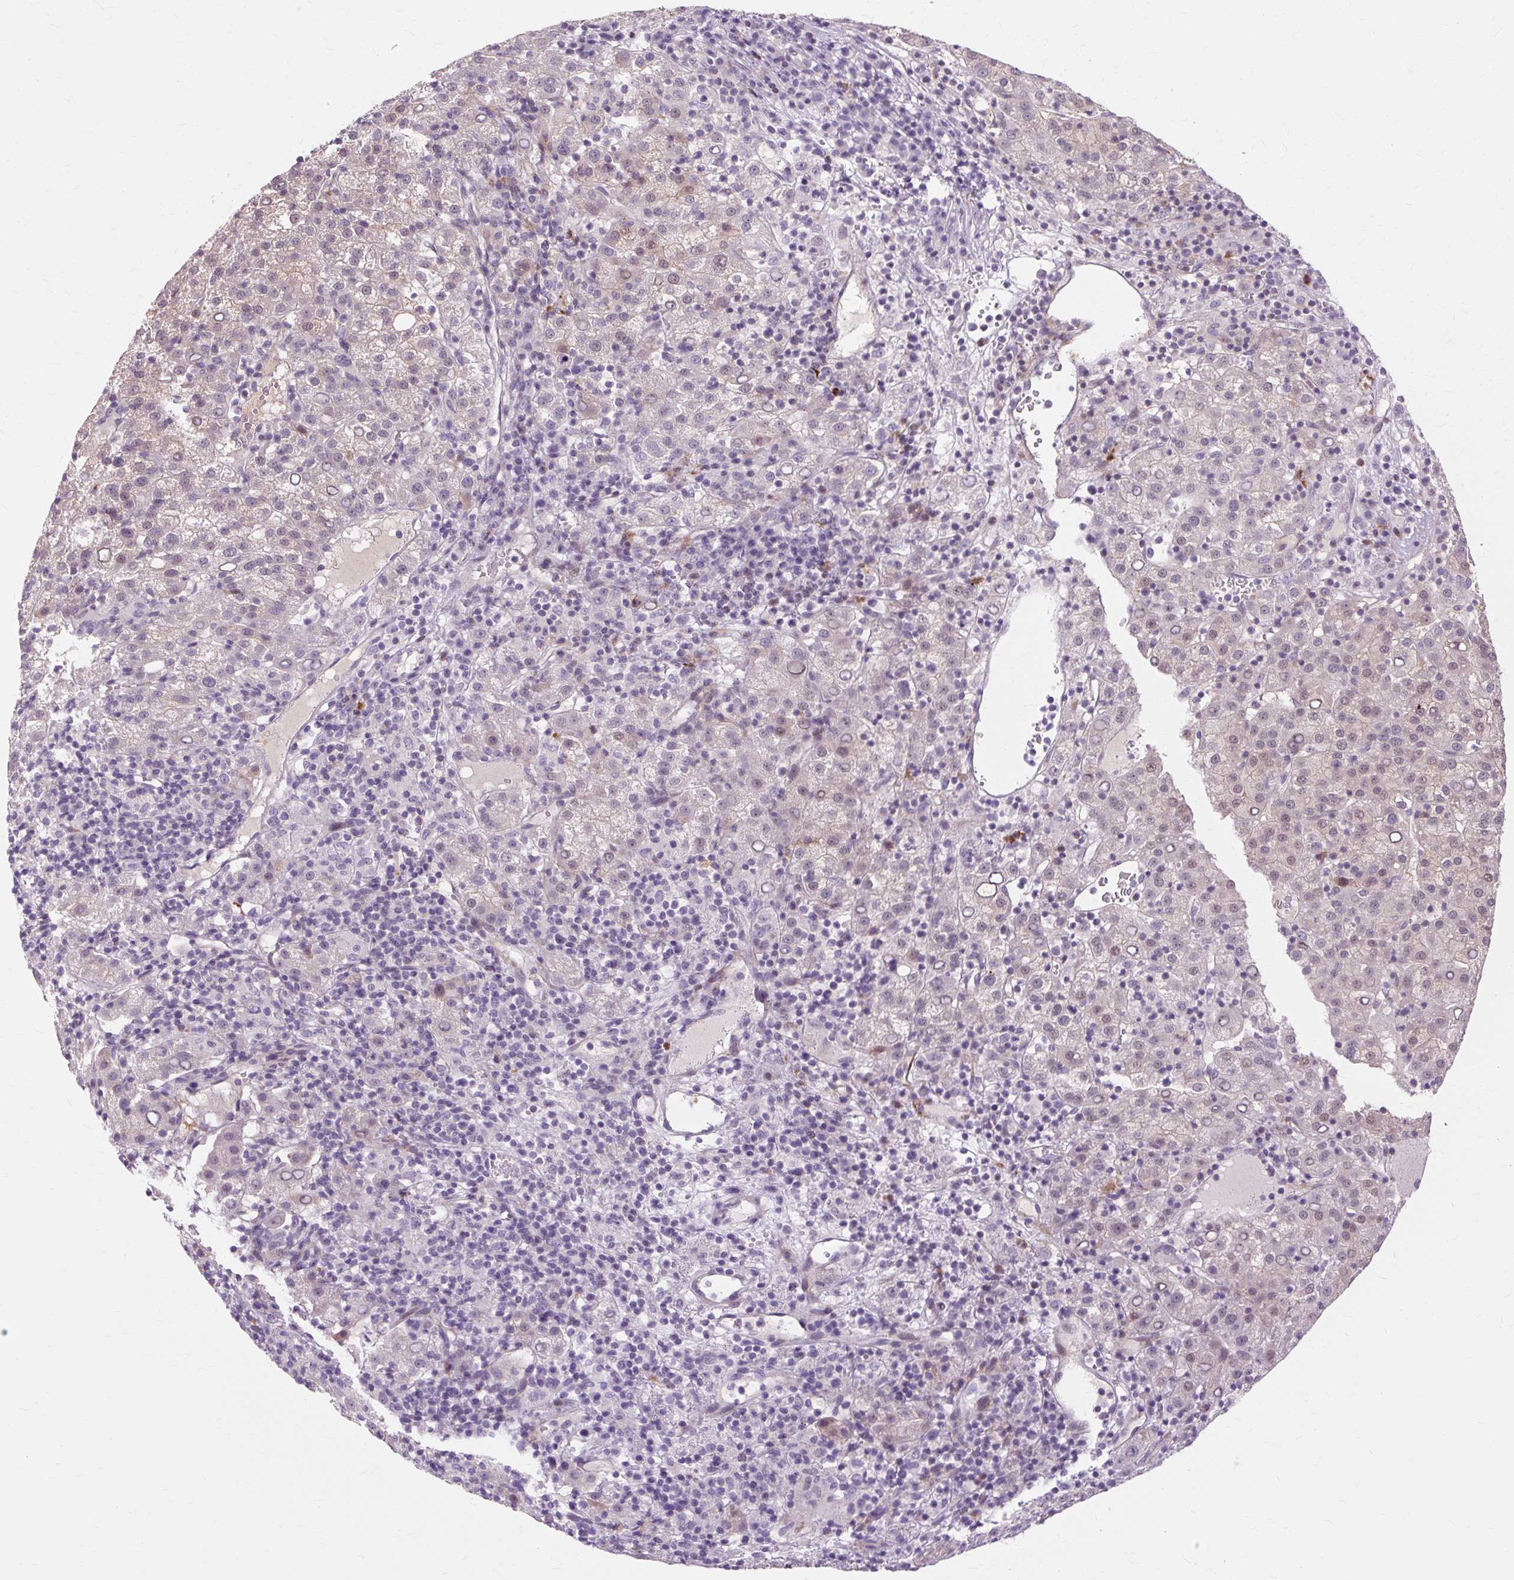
{"staining": {"intensity": "negative", "quantity": "none", "location": "none"}, "tissue": "liver cancer", "cell_type": "Tumor cells", "image_type": "cancer", "snomed": [{"axis": "morphology", "description": "Carcinoma, Hepatocellular, NOS"}, {"axis": "topography", "description": "Liver"}], "caption": "DAB (3,3'-diaminobenzidine) immunohistochemical staining of liver hepatocellular carcinoma displays no significant expression in tumor cells. (DAB IHC with hematoxylin counter stain).", "gene": "ZNF35", "patient": {"sex": "female", "age": 58}}